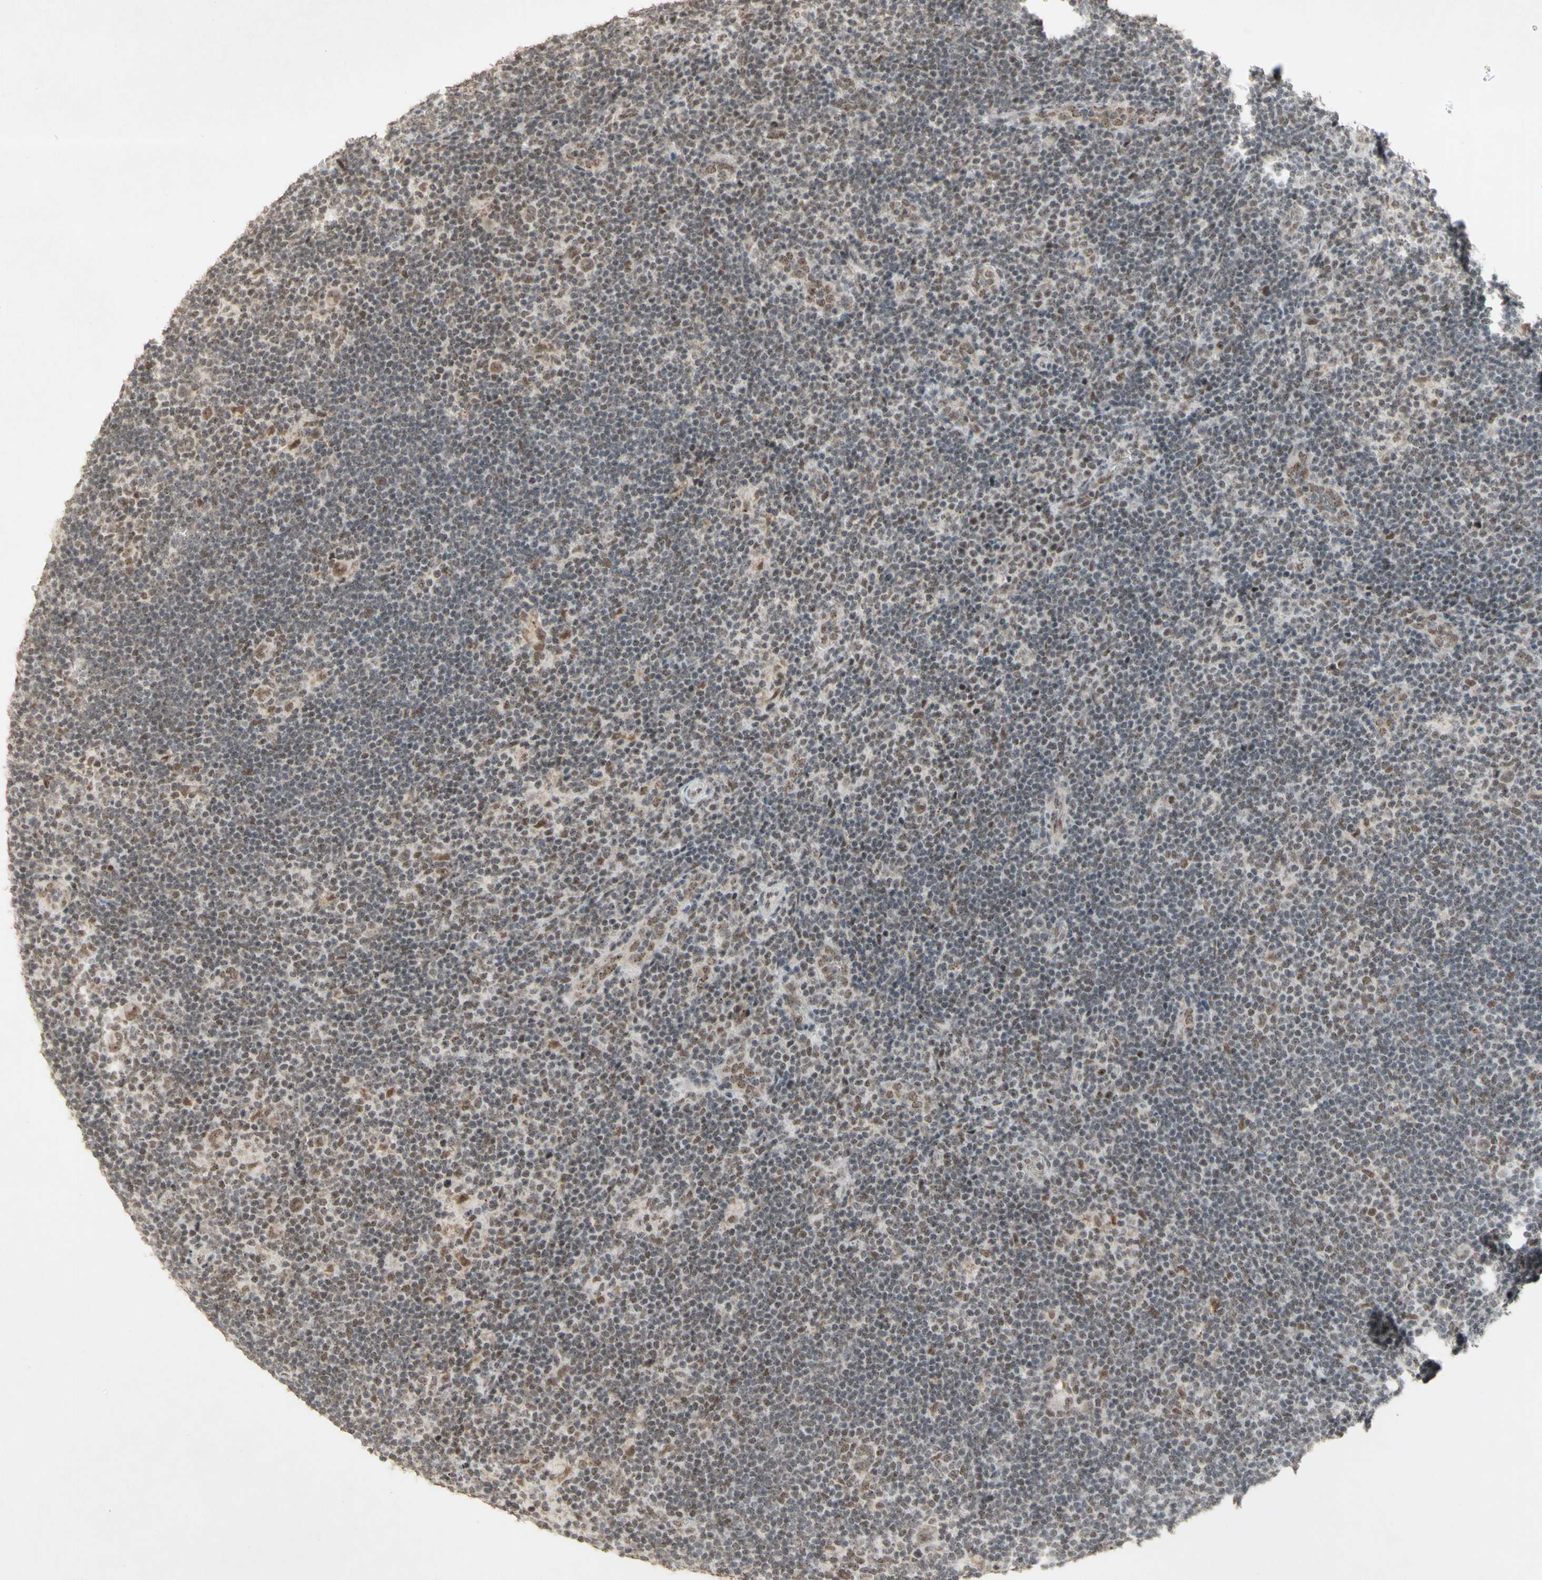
{"staining": {"intensity": "moderate", "quantity": "<25%", "location": "nuclear"}, "tissue": "lymphoma", "cell_type": "Tumor cells", "image_type": "cancer", "snomed": [{"axis": "morphology", "description": "Hodgkin's disease, NOS"}, {"axis": "topography", "description": "Lymph node"}], "caption": "Moderate nuclear protein staining is appreciated in about <25% of tumor cells in lymphoma.", "gene": "CENPB", "patient": {"sex": "female", "age": 57}}